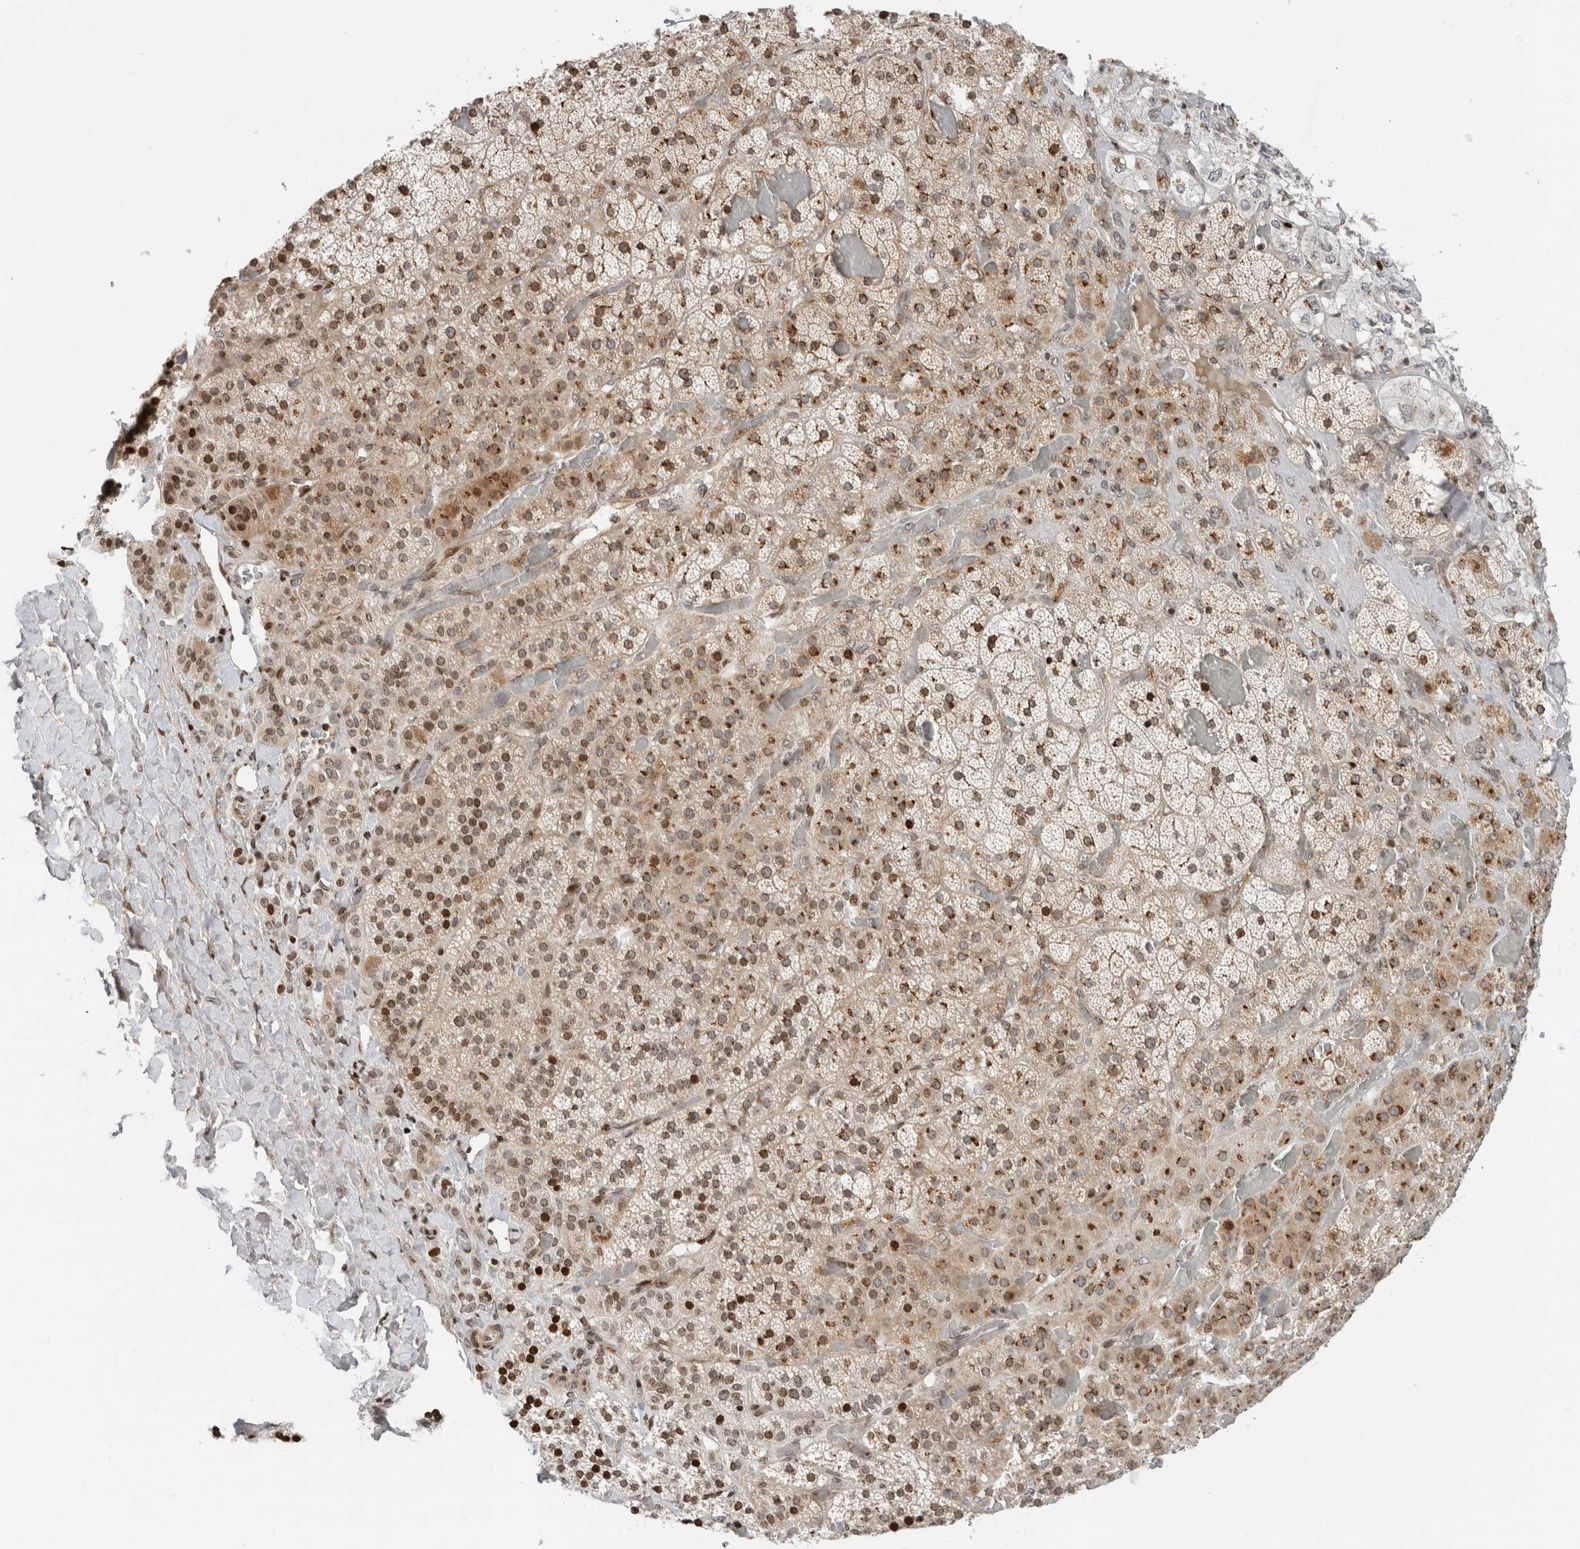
{"staining": {"intensity": "strong", "quantity": "25%-75%", "location": "cytoplasmic/membranous,nuclear"}, "tissue": "adrenal gland", "cell_type": "Glandular cells", "image_type": "normal", "snomed": [{"axis": "morphology", "description": "Normal tissue, NOS"}, {"axis": "topography", "description": "Adrenal gland"}], "caption": "An immunohistochemistry photomicrograph of normal tissue is shown. Protein staining in brown labels strong cytoplasmic/membranous,nuclear positivity in adrenal gland within glandular cells.", "gene": "GINS4", "patient": {"sex": "male", "age": 57}}